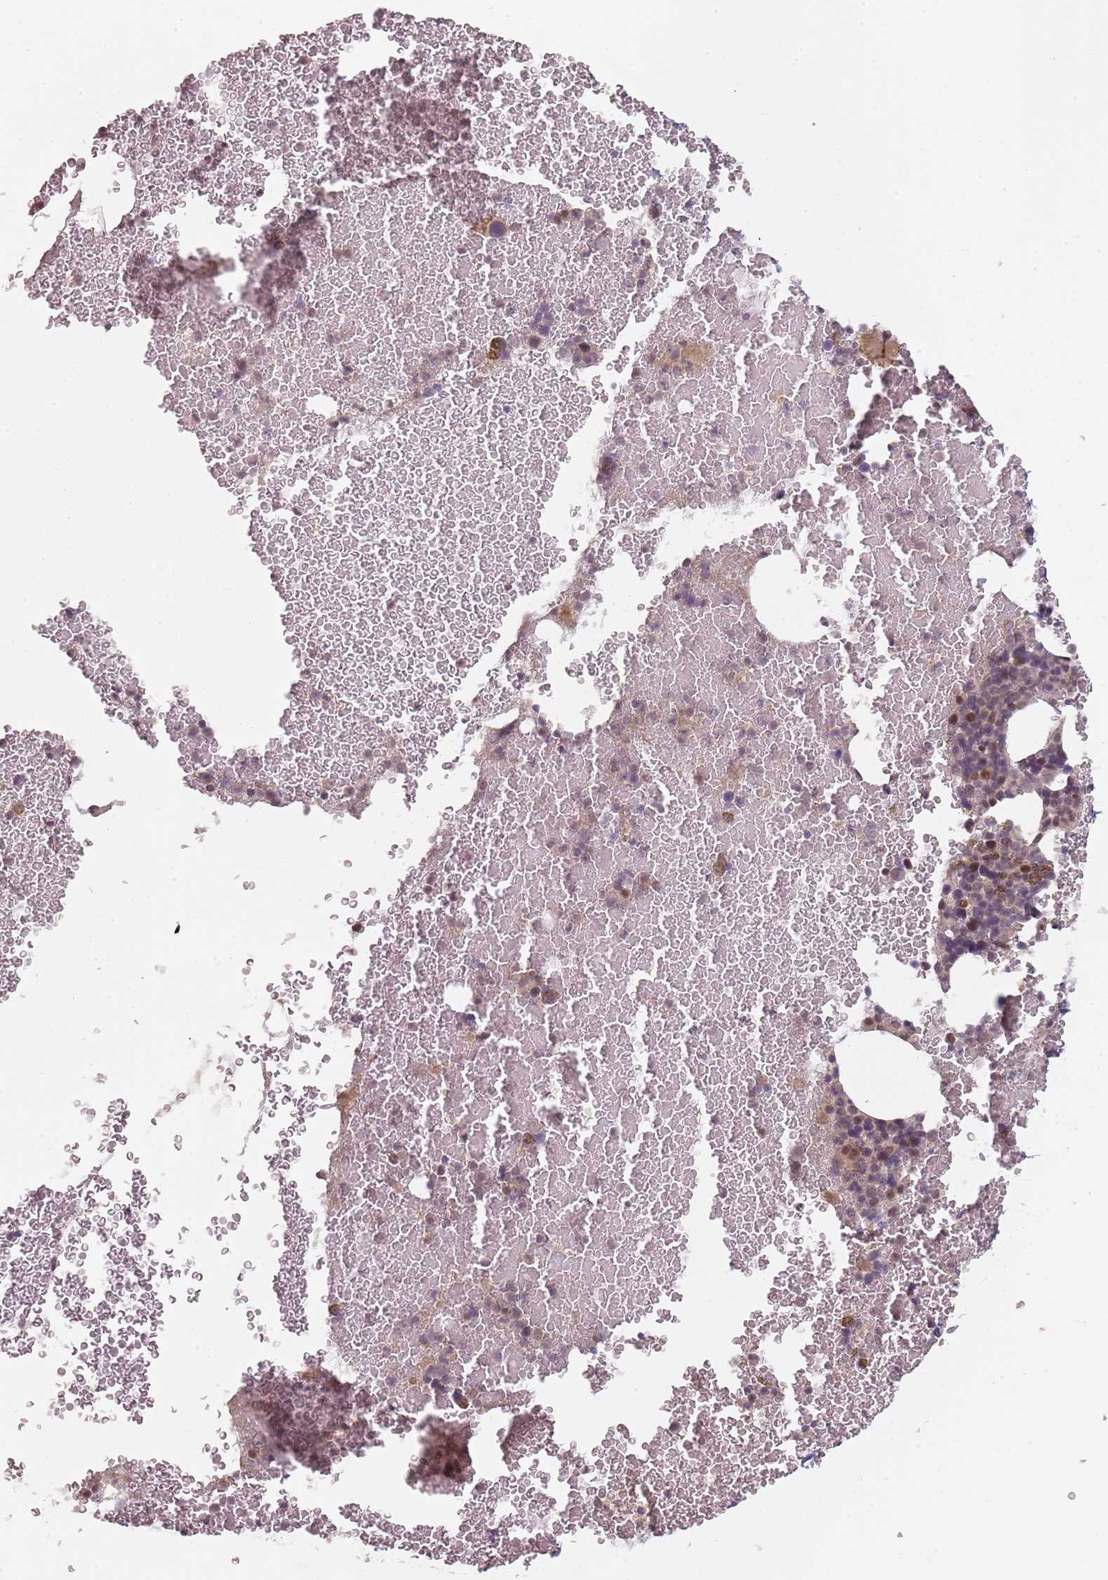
{"staining": {"intensity": "moderate", "quantity": "<25%", "location": "nuclear"}, "tissue": "bone marrow", "cell_type": "Hematopoietic cells", "image_type": "normal", "snomed": [{"axis": "morphology", "description": "Normal tissue, NOS"}, {"axis": "topography", "description": "Bone marrow"}], "caption": "Hematopoietic cells display low levels of moderate nuclear expression in about <25% of cells in unremarkable human bone marrow.", "gene": "RPS6KA2", "patient": {"sex": "female", "age": 48}}